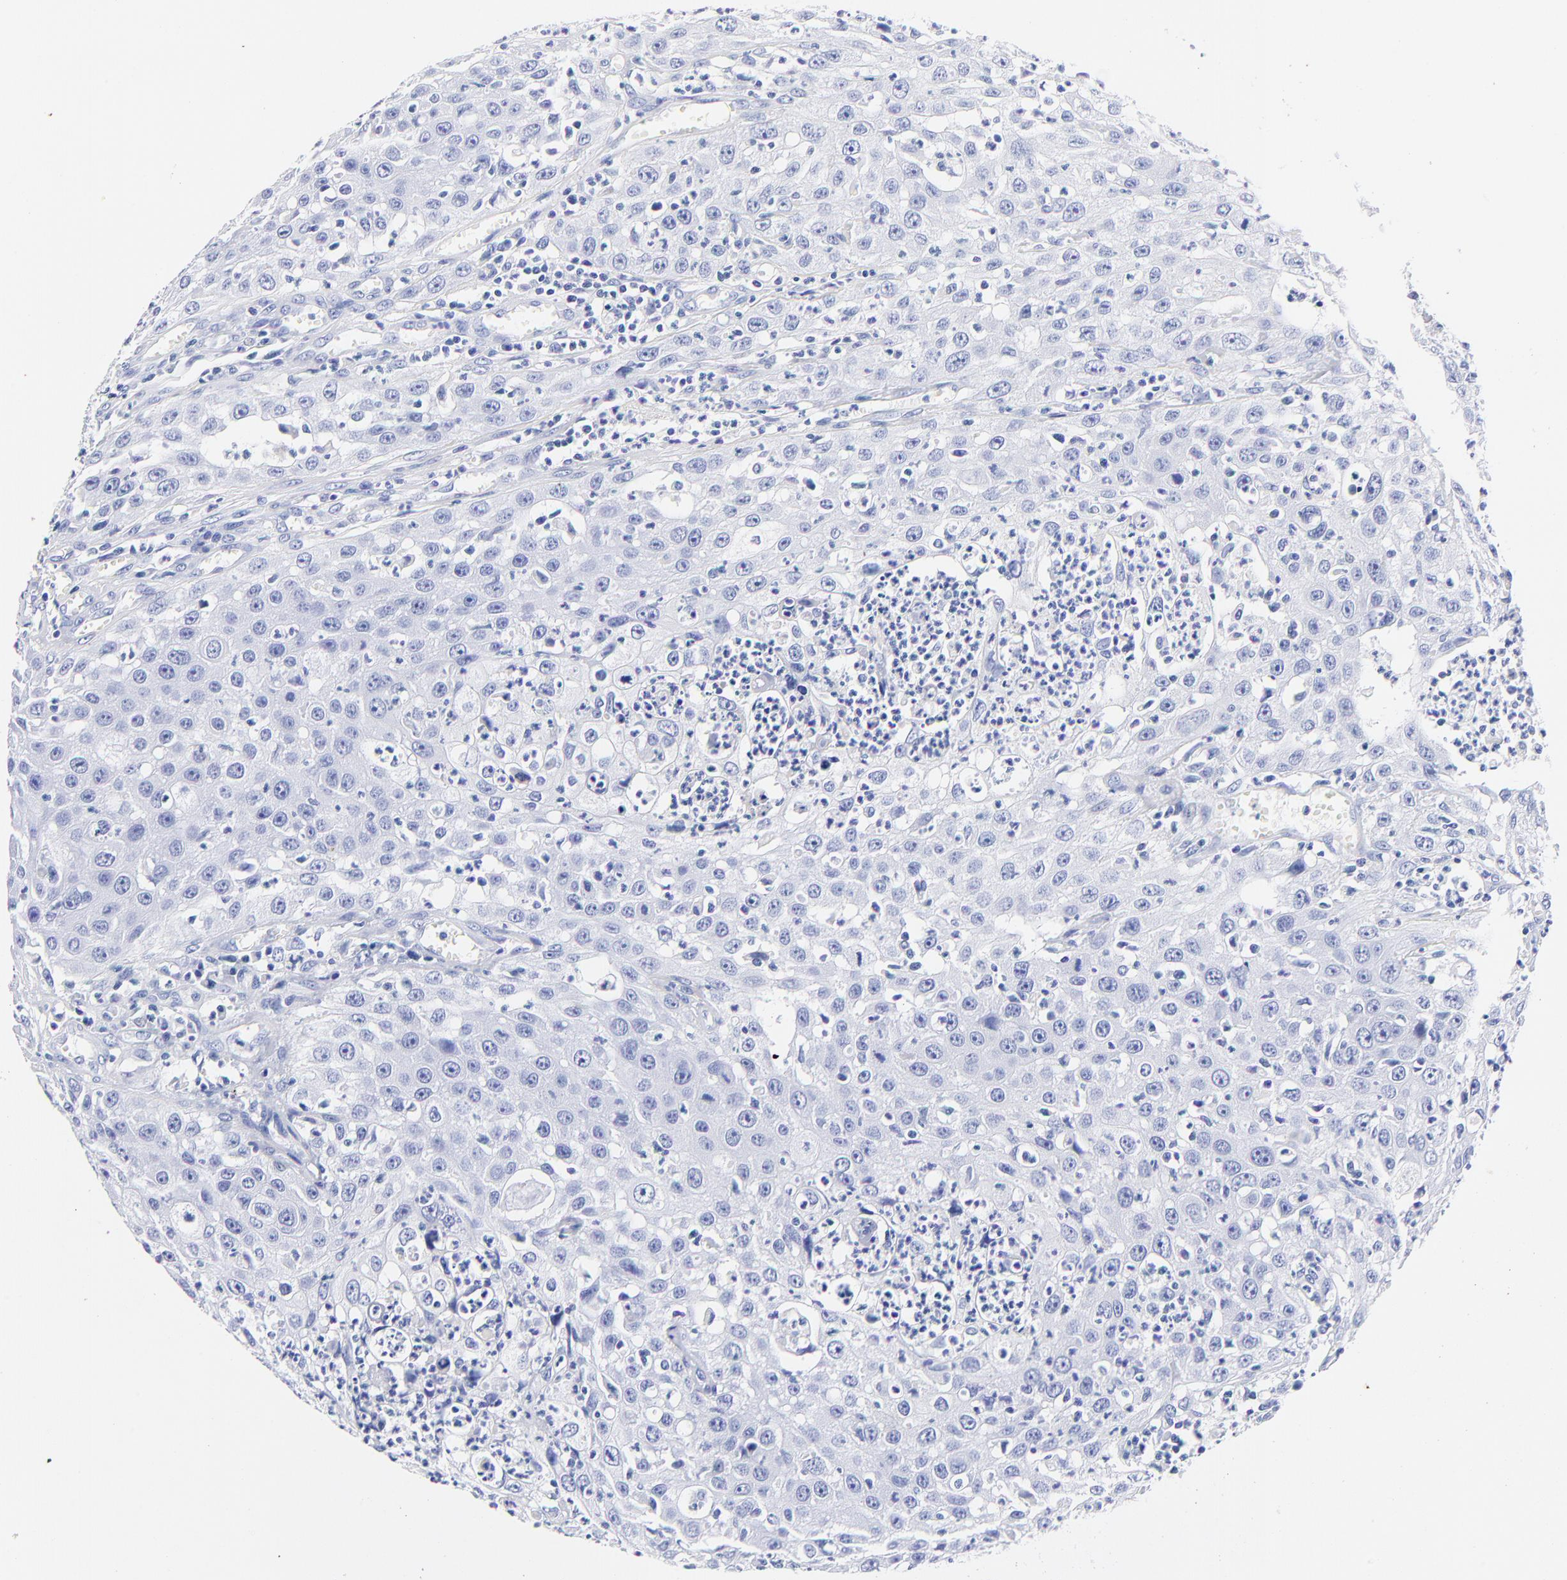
{"staining": {"intensity": "negative", "quantity": "none", "location": "none"}, "tissue": "urothelial cancer", "cell_type": "Tumor cells", "image_type": "cancer", "snomed": [{"axis": "morphology", "description": "Urothelial carcinoma, High grade"}, {"axis": "topography", "description": "Urinary bladder"}], "caption": "IHC histopathology image of urothelial cancer stained for a protein (brown), which shows no positivity in tumor cells.", "gene": "HORMAD2", "patient": {"sex": "male", "age": 66}}